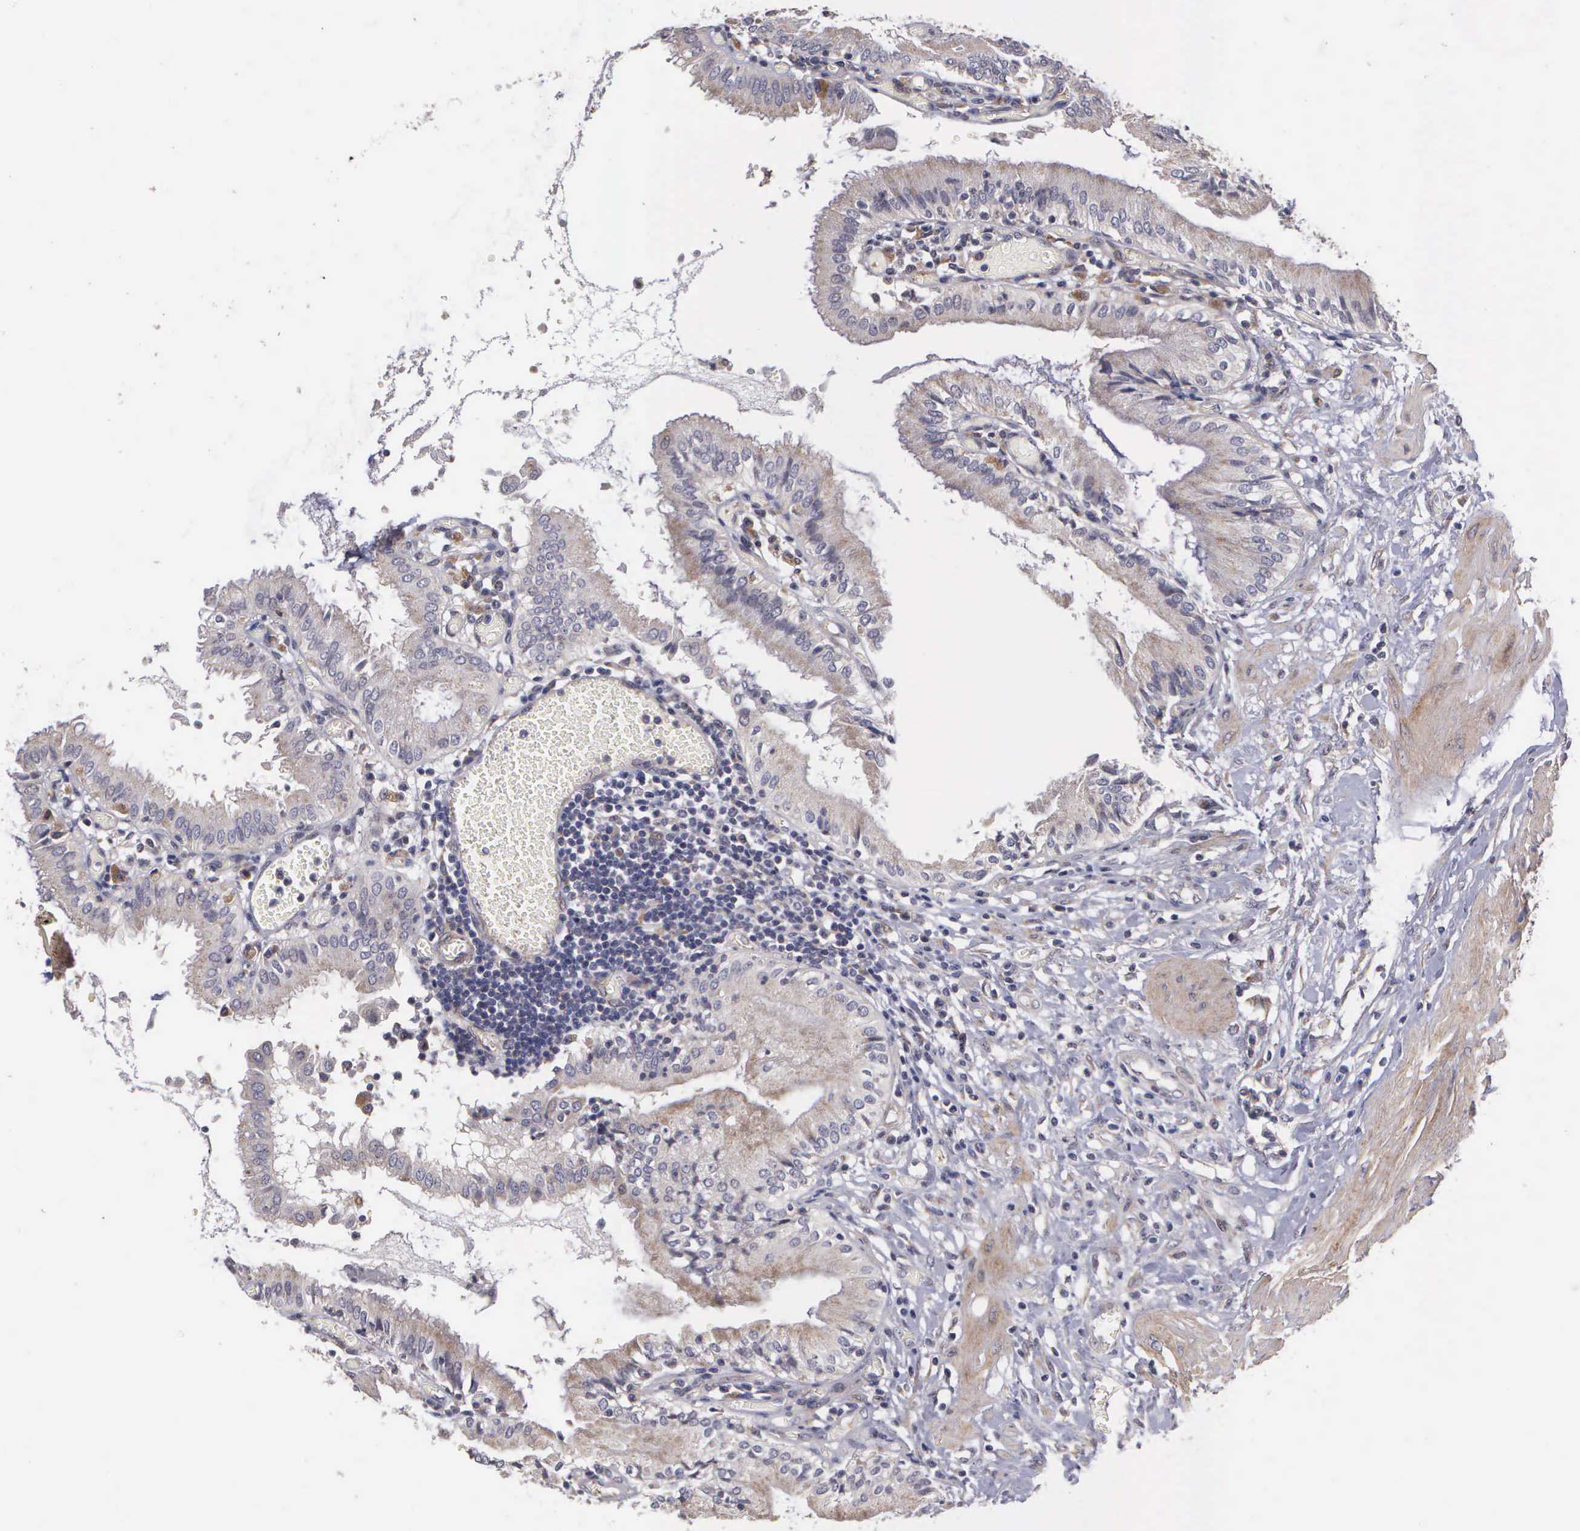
{"staining": {"intensity": "weak", "quantity": ">75%", "location": "cytoplasmic/membranous"}, "tissue": "gallbladder", "cell_type": "Glandular cells", "image_type": "normal", "snomed": [{"axis": "morphology", "description": "Normal tissue, NOS"}, {"axis": "topography", "description": "Gallbladder"}], "caption": "A micrograph of human gallbladder stained for a protein reveals weak cytoplasmic/membranous brown staining in glandular cells.", "gene": "RTL10", "patient": {"sex": "male", "age": 58}}